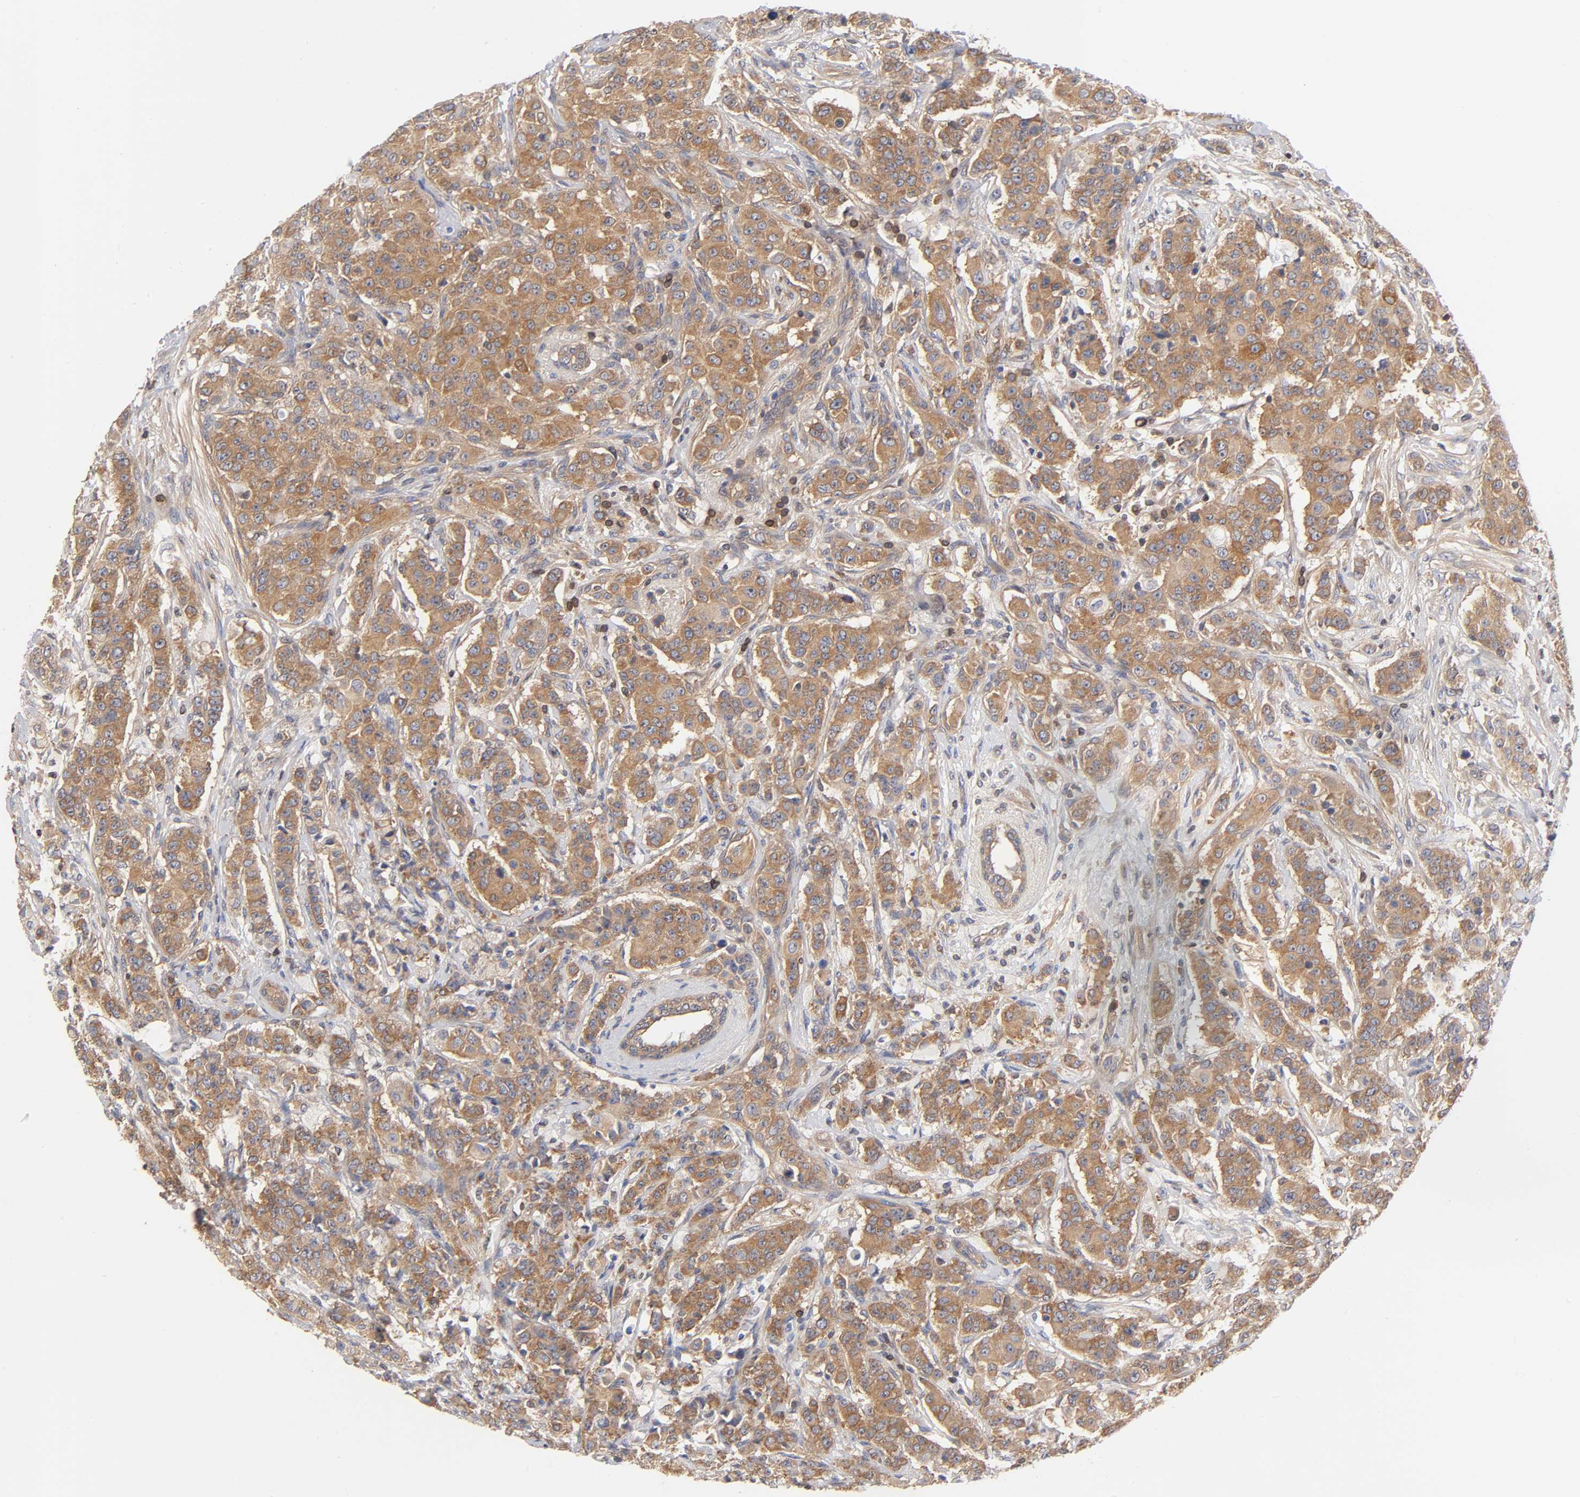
{"staining": {"intensity": "moderate", "quantity": ">75%", "location": "cytoplasmic/membranous"}, "tissue": "breast cancer", "cell_type": "Tumor cells", "image_type": "cancer", "snomed": [{"axis": "morphology", "description": "Duct carcinoma"}, {"axis": "topography", "description": "Breast"}], "caption": "Immunohistochemistry (IHC) histopathology image of neoplastic tissue: human breast infiltrating ductal carcinoma stained using immunohistochemistry (IHC) demonstrates medium levels of moderate protein expression localized specifically in the cytoplasmic/membranous of tumor cells, appearing as a cytoplasmic/membranous brown color.", "gene": "STRN3", "patient": {"sex": "female", "age": 40}}